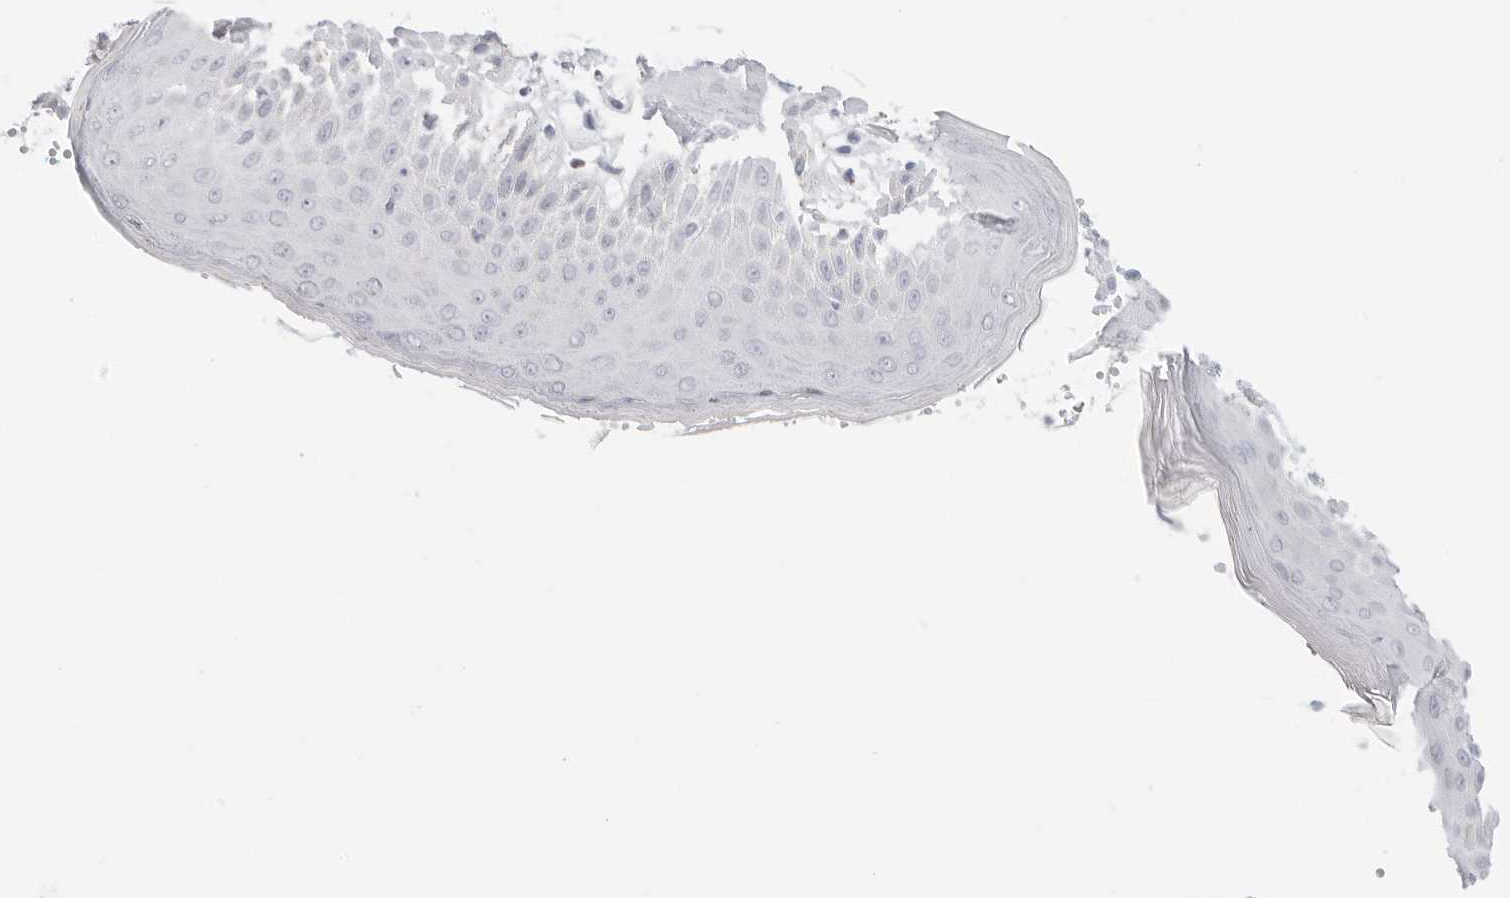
{"staining": {"intensity": "moderate", "quantity": "<25%", "location": "cytoplasmic/membranous"}, "tissue": "skin", "cell_type": "Epidermal cells", "image_type": "normal", "snomed": [{"axis": "morphology", "description": "Normal tissue, NOS"}, {"axis": "topography", "description": "Anal"}], "caption": "Epidermal cells show low levels of moderate cytoplasmic/membranous expression in approximately <25% of cells in normal skin.", "gene": "SLC9A3R1", "patient": {"sex": "male", "age": 74}}